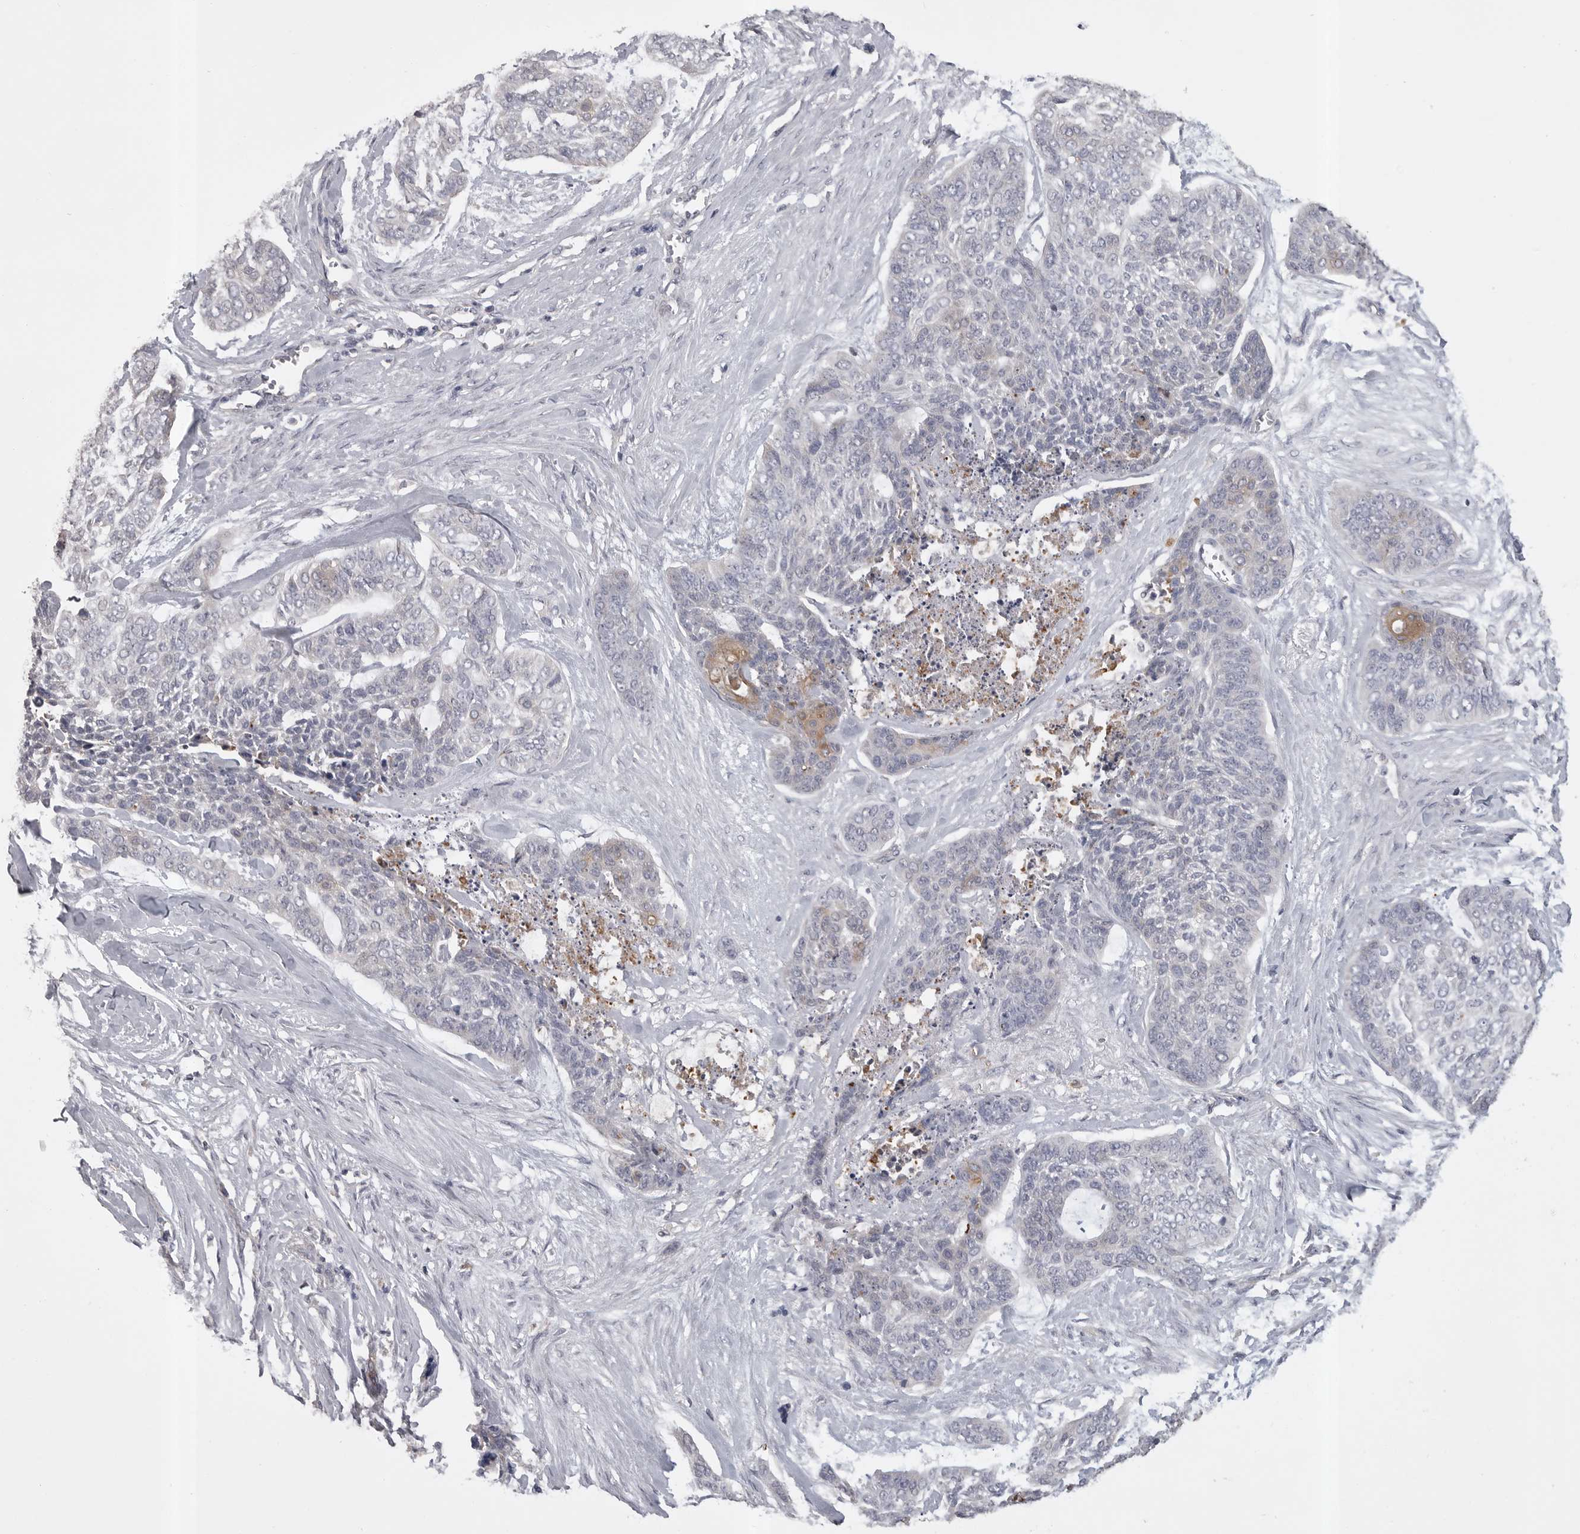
{"staining": {"intensity": "moderate", "quantity": "<25%", "location": "cytoplasmic/membranous"}, "tissue": "skin cancer", "cell_type": "Tumor cells", "image_type": "cancer", "snomed": [{"axis": "morphology", "description": "Basal cell carcinoma"}, {"axis": "topography", "description": "Skin"}], "caption": "Moderate cytoplasmic/membranous protein expression is identified in approximately <25% of tumor cells in skin basal cell carcinoma.", "gene": "CMTM6", "patient": {"sex": "female", "age": 64}}